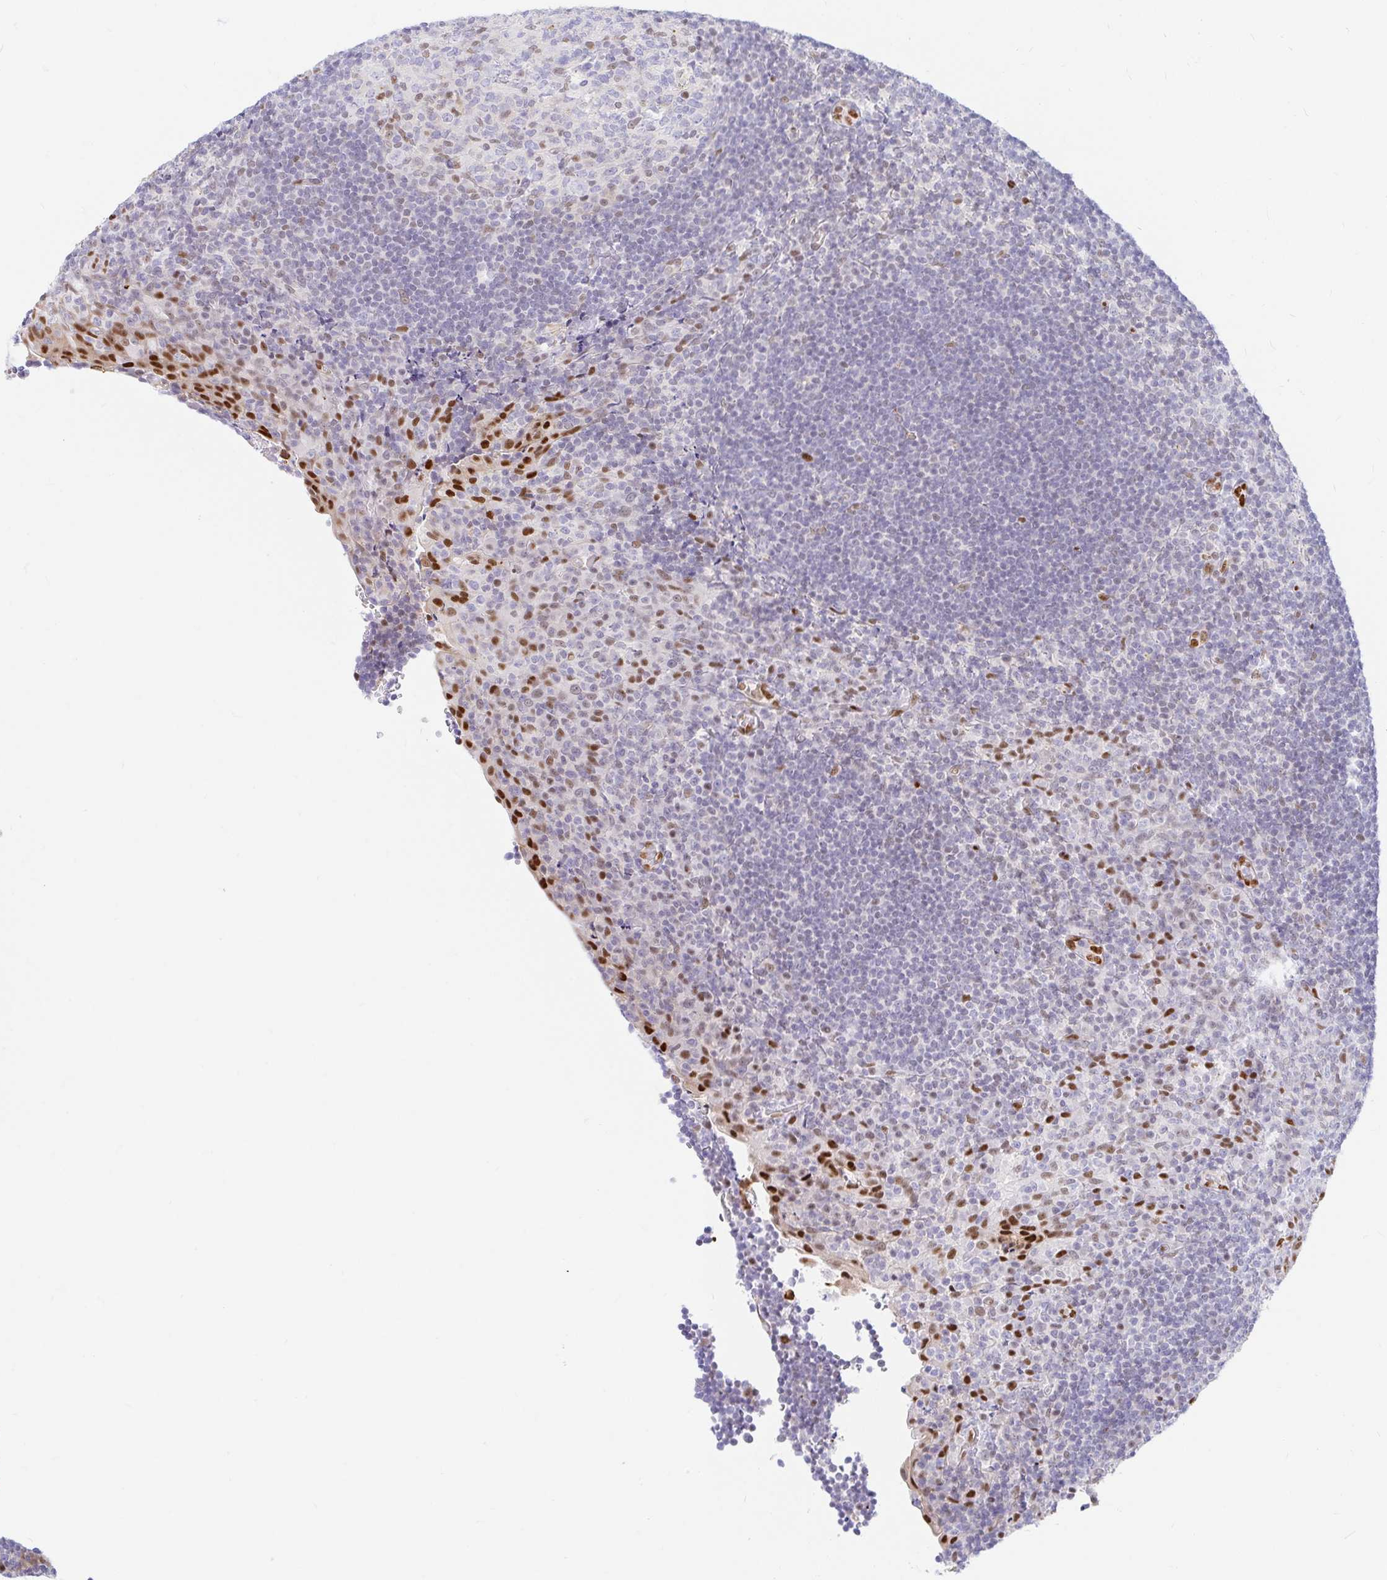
{"staining": {"intensity": "weak", "quantity": "<25%", "location": "nuclear"}, "tissue": "tonsil", "cell_type": "Germinal center cells", "image_type": "normal", "snomed": [{"axis": "morphology", "description": "Normal tissue, NOS"}, {"axis": "topography", "description": "Tonsil"}], "caption": "High magnification brightfield microscopy of benign tonsil stained with DAB (3,3'-diaminobenzidine) (brown) and counterstained with hematoxylin (blue): germinal center cells show no significant staining.", "gene": "HINFP", "patient": {"sex": "male", "age": 17}}